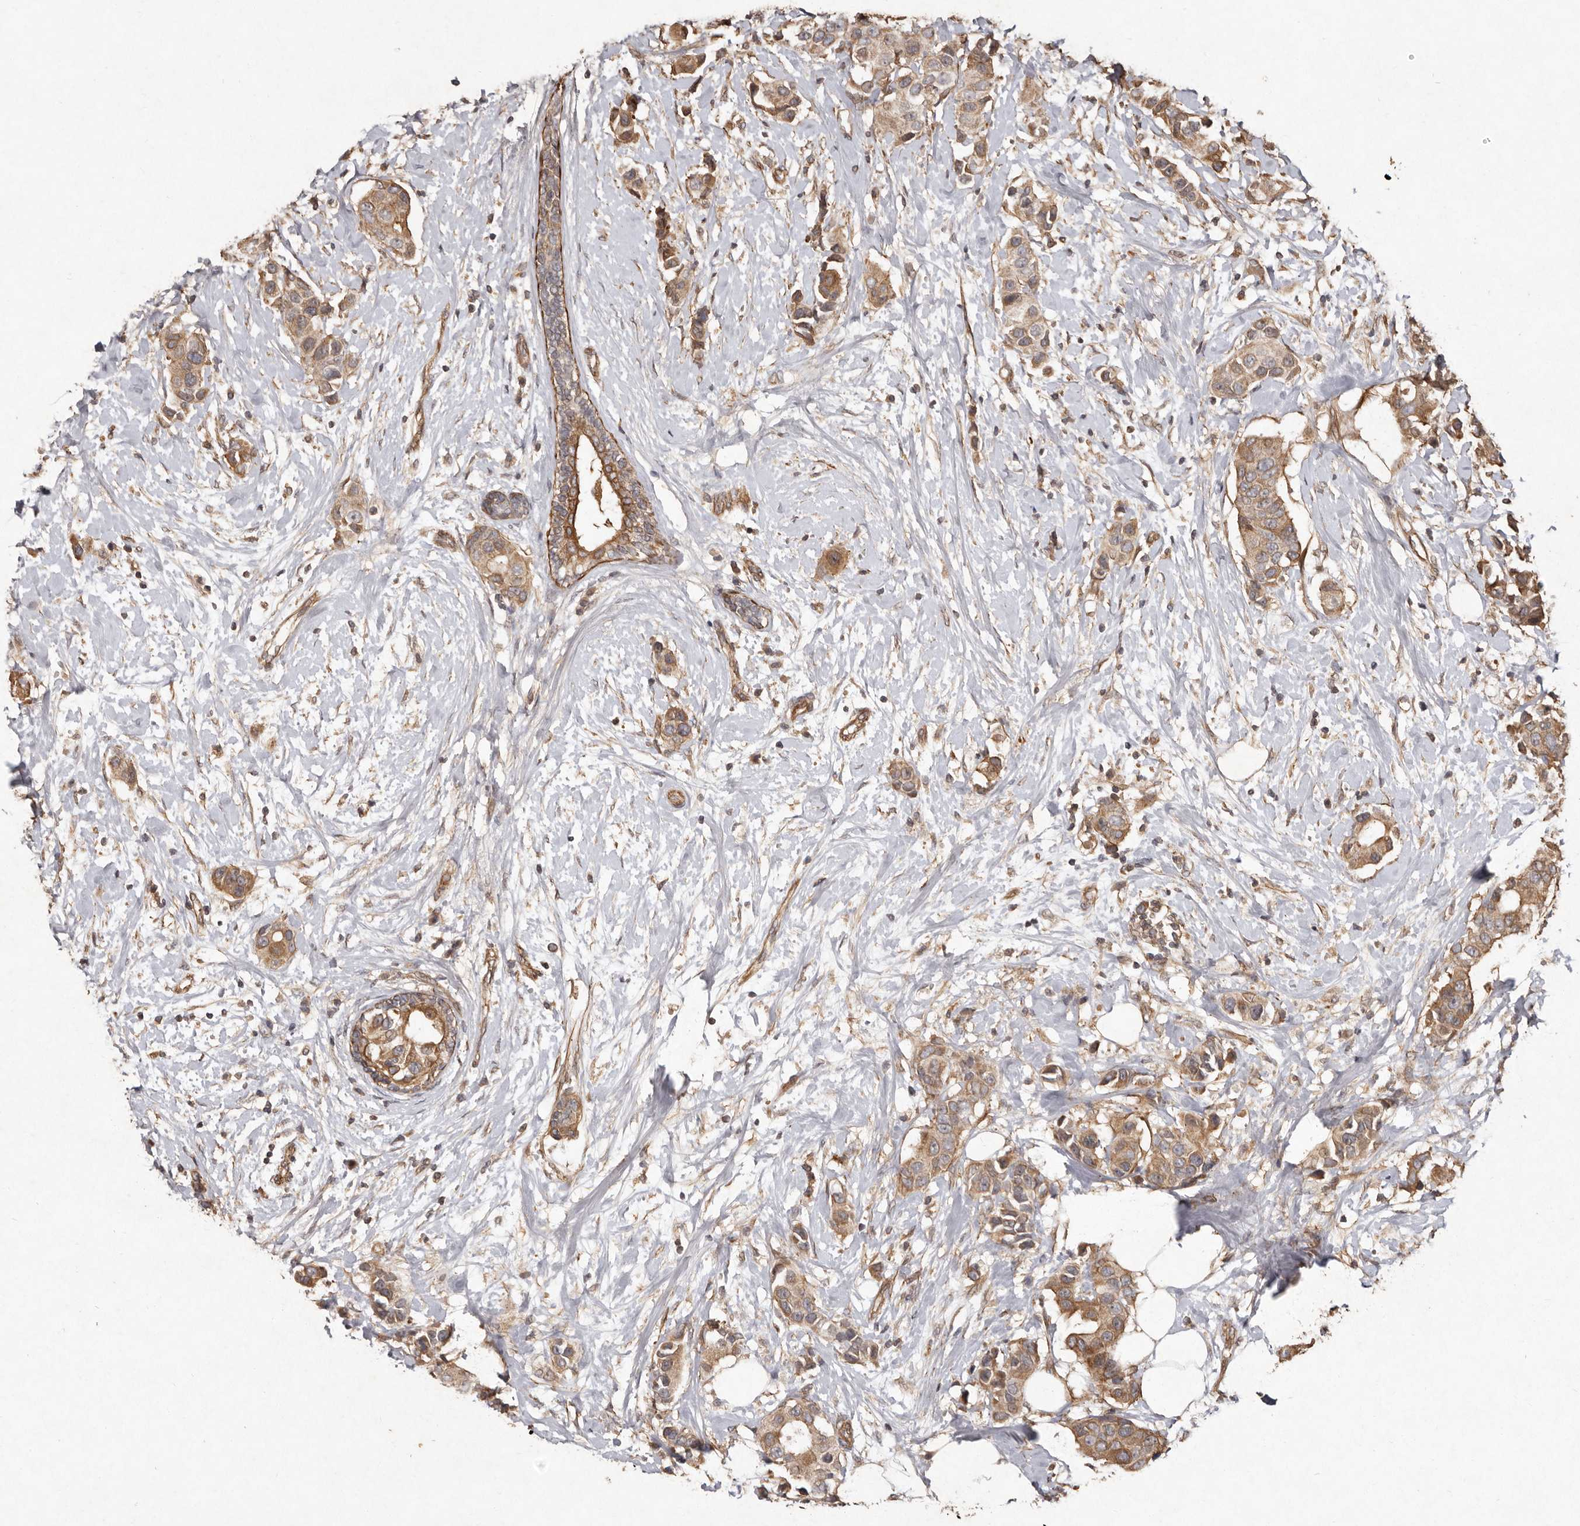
{"staining": {"intensity": "moderate", "quantity": ">75%", "location": "cytoplasmic/membranous"}, "tissue": "breast cancer", "cell_type": "Tumor cells", "image_type": "cancer", "snomed": [{"axis": "morphology", "description": "Normal tissue, NOS"}, {"axis": "morphology", "description": "Duct carcinoma"}, {"axis": "topography", "description": "Breast"}], "caption": "Protein expression by IHC demonstrates moderate cytoplasmic/membranous positivity in about >75% of tumor cells in breast cancer (intraductal carcinoma).", "gene": "SEMA3A", "patient": {"sex": "female", "age": 39}}